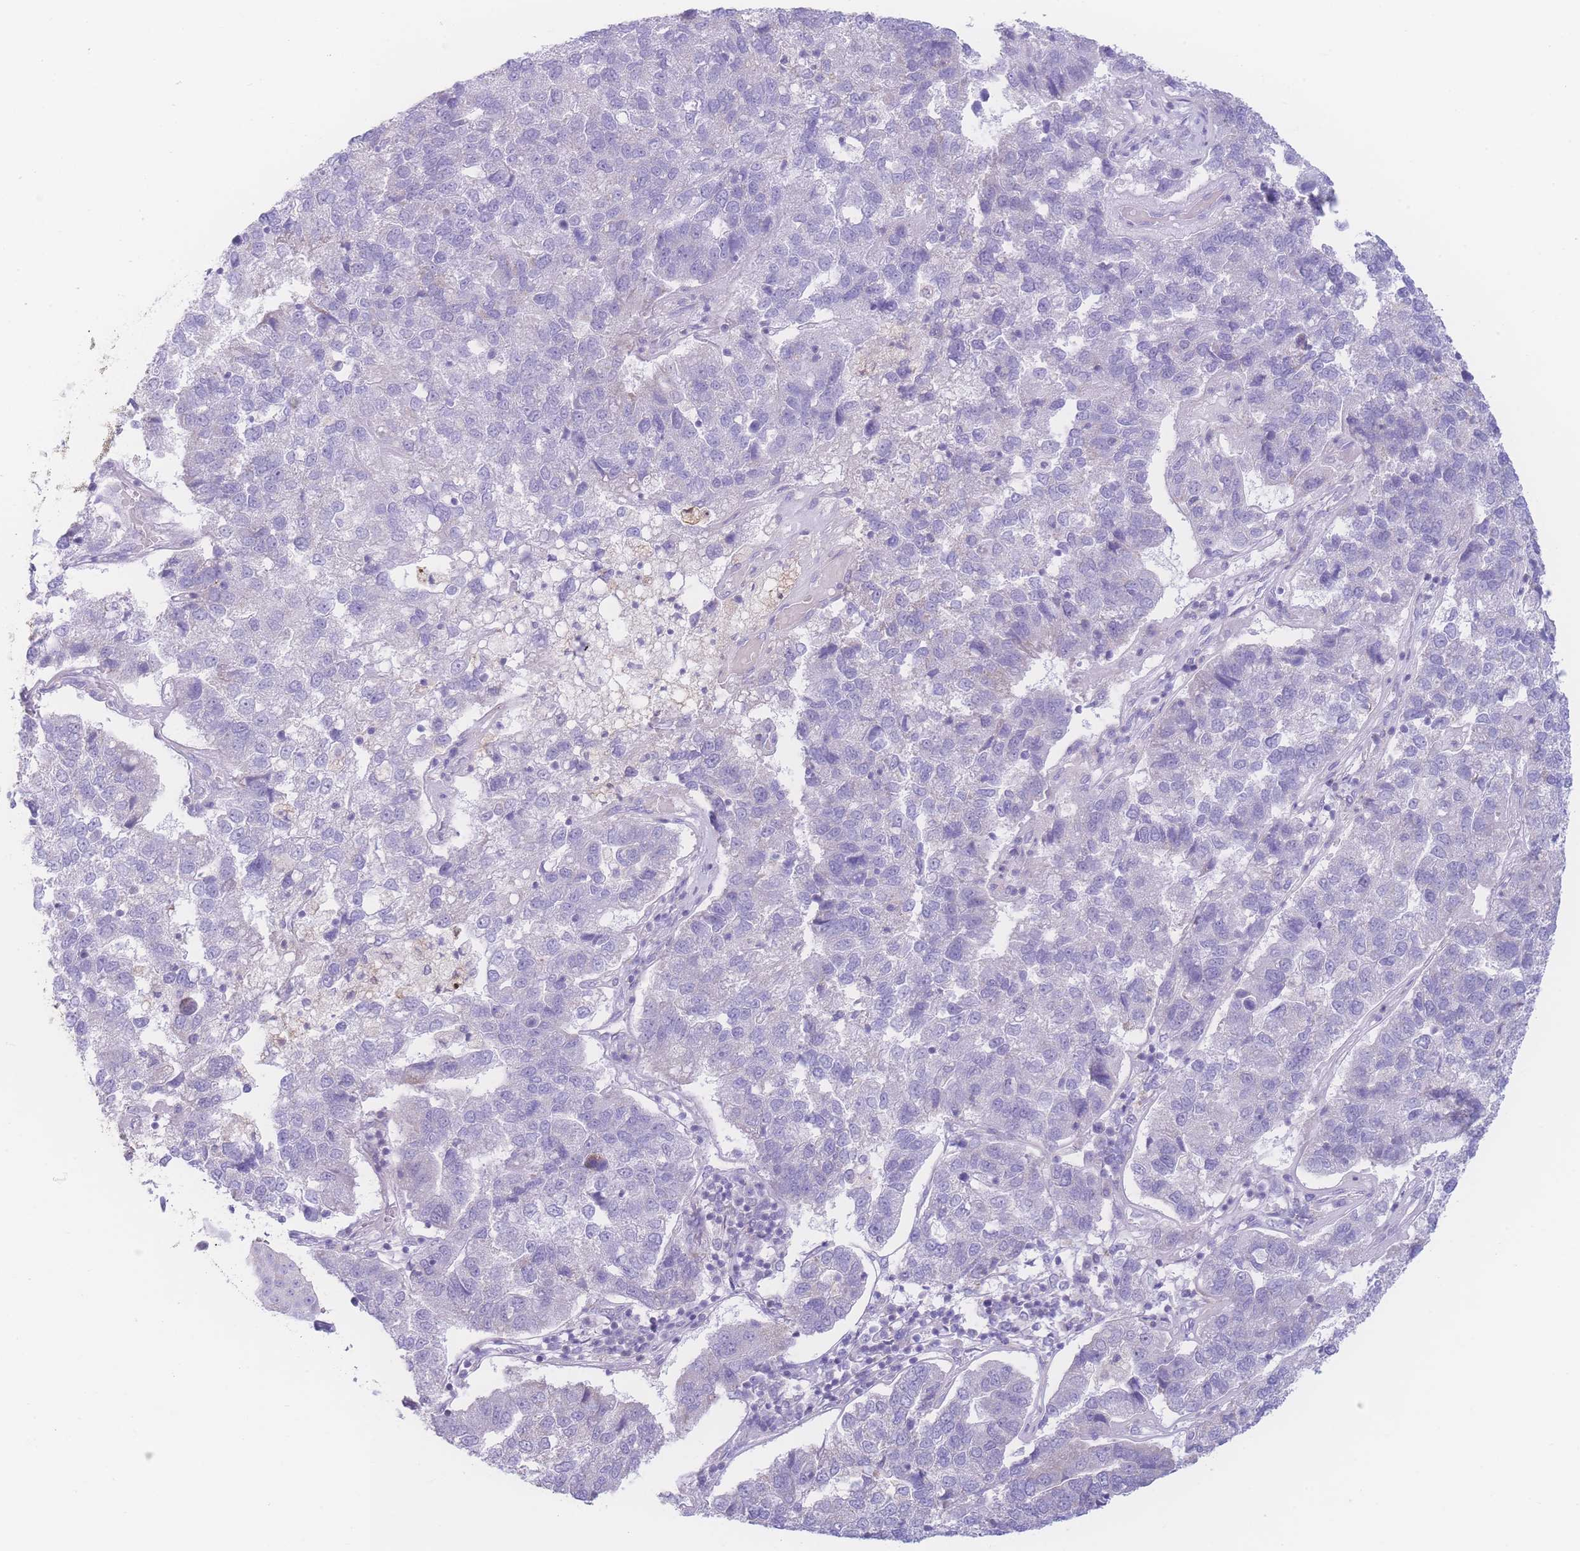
{"staining": {"intensity": "negative", "quantity": "none", "location": "none"}, "tissue": "pancreatic cancer", "cell_type": "Tumor cells", "image_type": "cancer", "snomed": [{"axis": "morphology", "description": "Adenocarcinoma, NOS"}, {"axis": "topography", "description": "Pancreas"}], "caption": "Tumor cells show no significant staining in pancreatic cancer. (IHC, brightfield microscopy, high magnification).", "gene": "NBEAL1", "patient": {"sex": "female", "age": 61}}